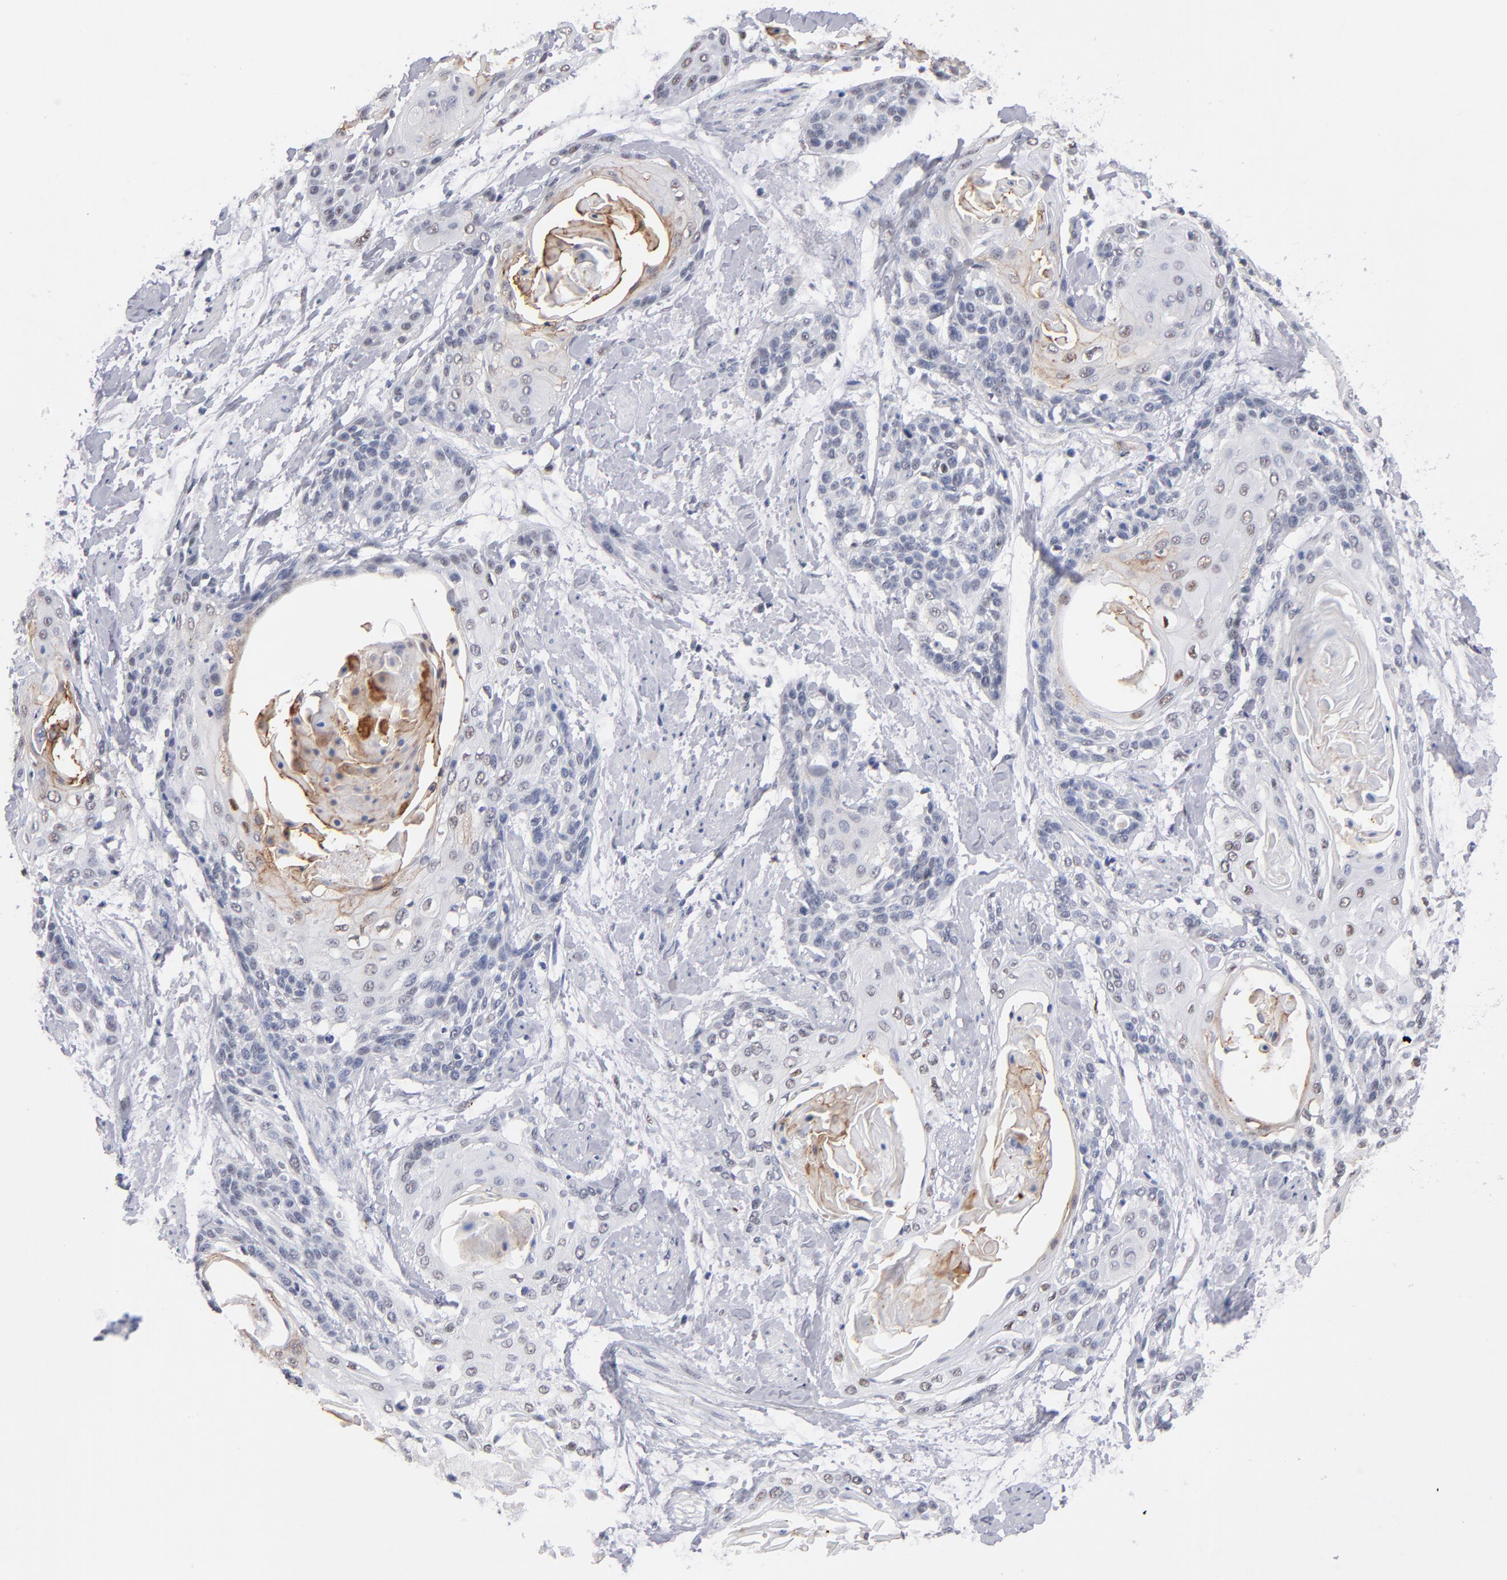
{"staining": {"intensity": "moderate", "quantity": "<25%", "location": "cytoplasmic/membranous"}, "tissue": "cervical cancer", "cell_type": "Tumor cells", "image_type": "cancer", "snomed": [{"axis": "morphology", "description": "Squamous cell carcinoma, NOS"}, {"axis": "topography", "description": "Cervix"}], "caption": "A brown stain highlights moderate cytoplasmic/membranous expression of a protein in human cervical cancer (squamous cell carcinoma) tumor cells.", "gene": "MN1", "patient": {"sex": "female", "age": 57}}